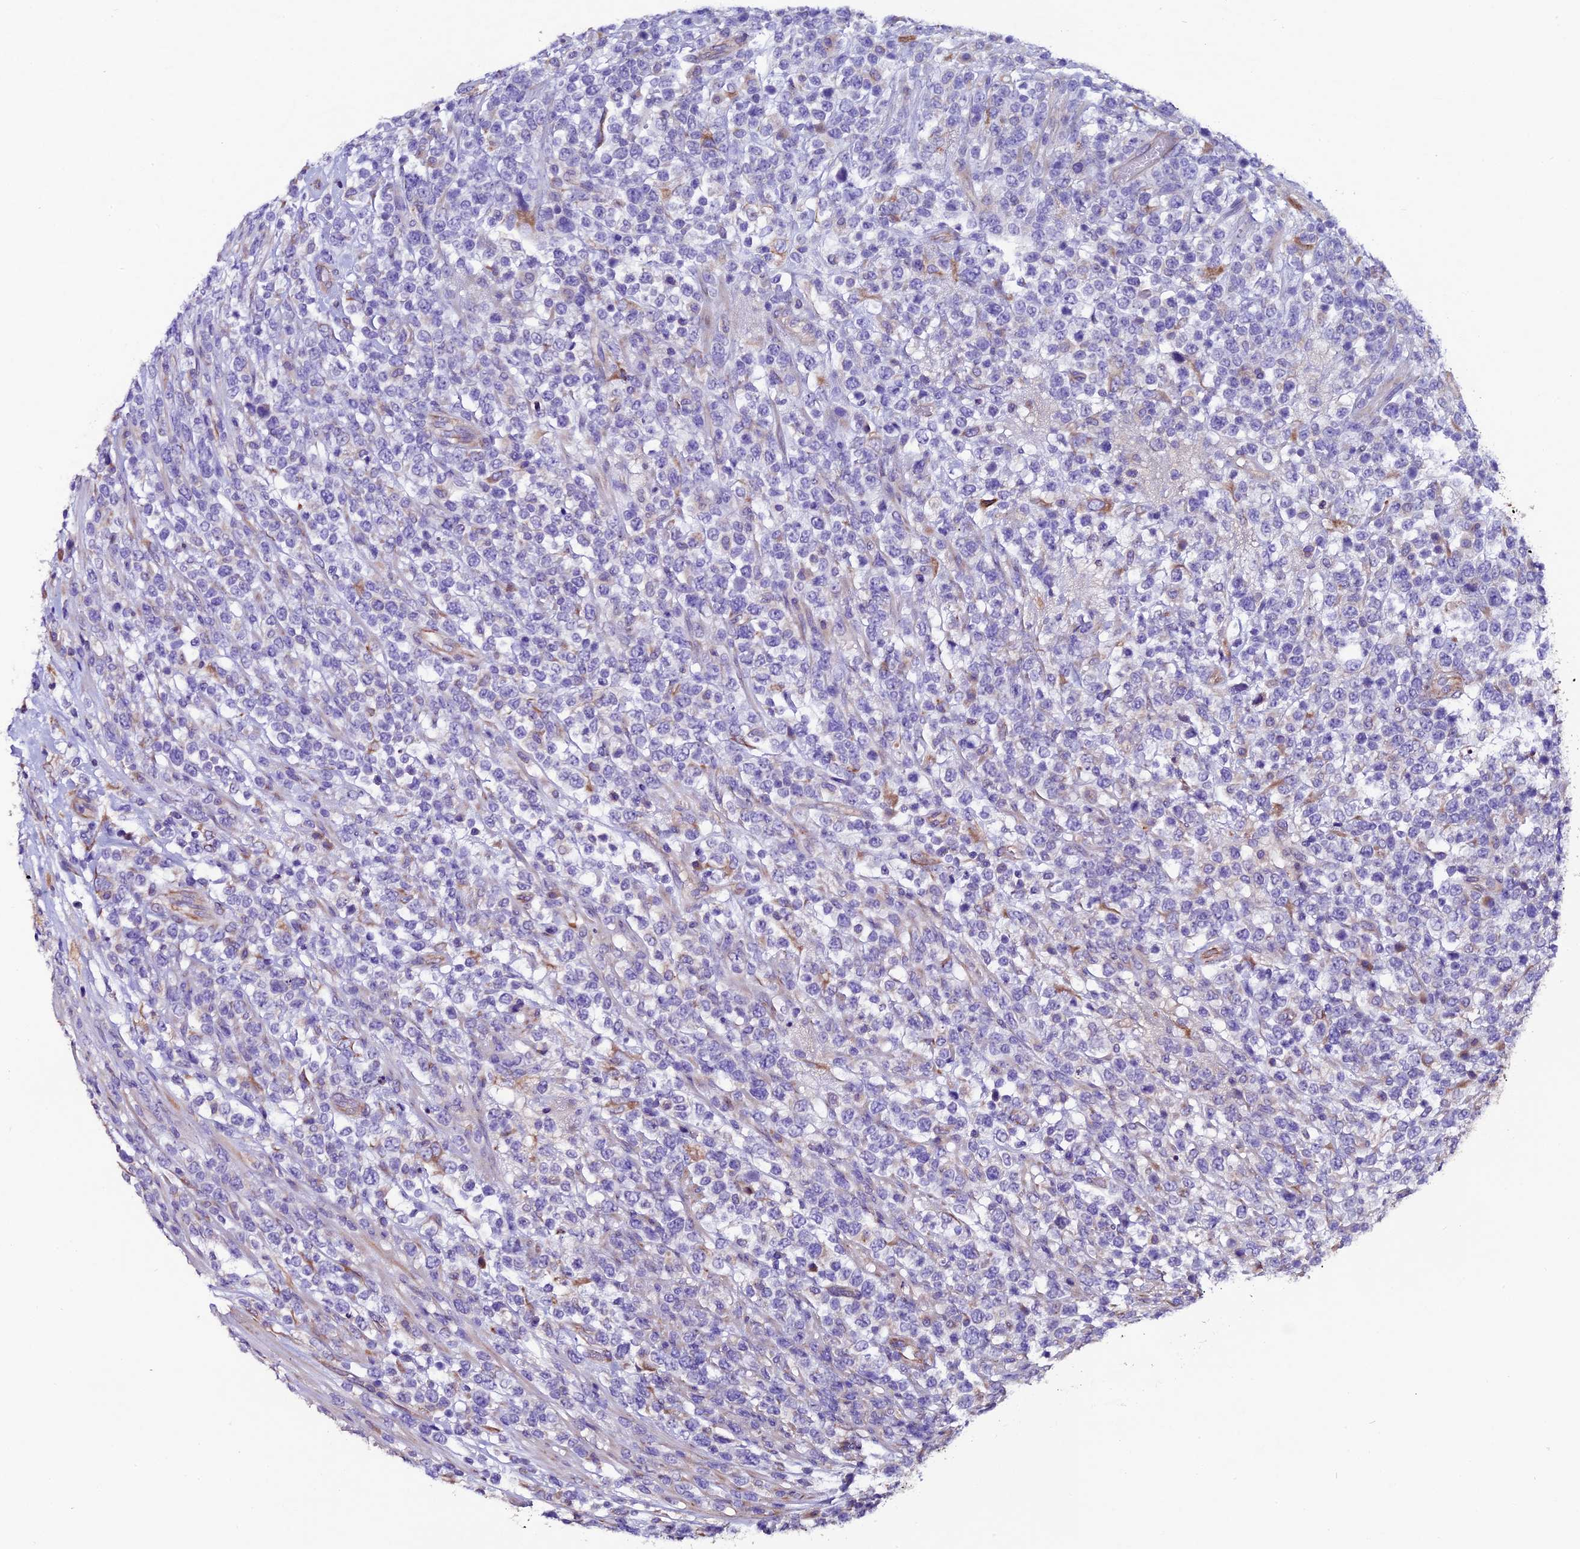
{"staining": {"intensity": "negative", "quantity": "none", "location": "none"}, "tissue": "lymphoma", "cell_type": "Tumor cells", "image_type": "cancer", "snomed": [{"axis": "morphology", "description": "Malignant lymphoma, non-Hodgkin's type, High grade"}, {"axis": "topography", "description": "Colon"}], "caption": "This is an IHC histopathology image of human malignant lymphoma, non-Hodgkin's type (high-grade). There is no expression in tumor cells.", "gene": "CLN5", "patient": {"sex": "female", "age": 53}}